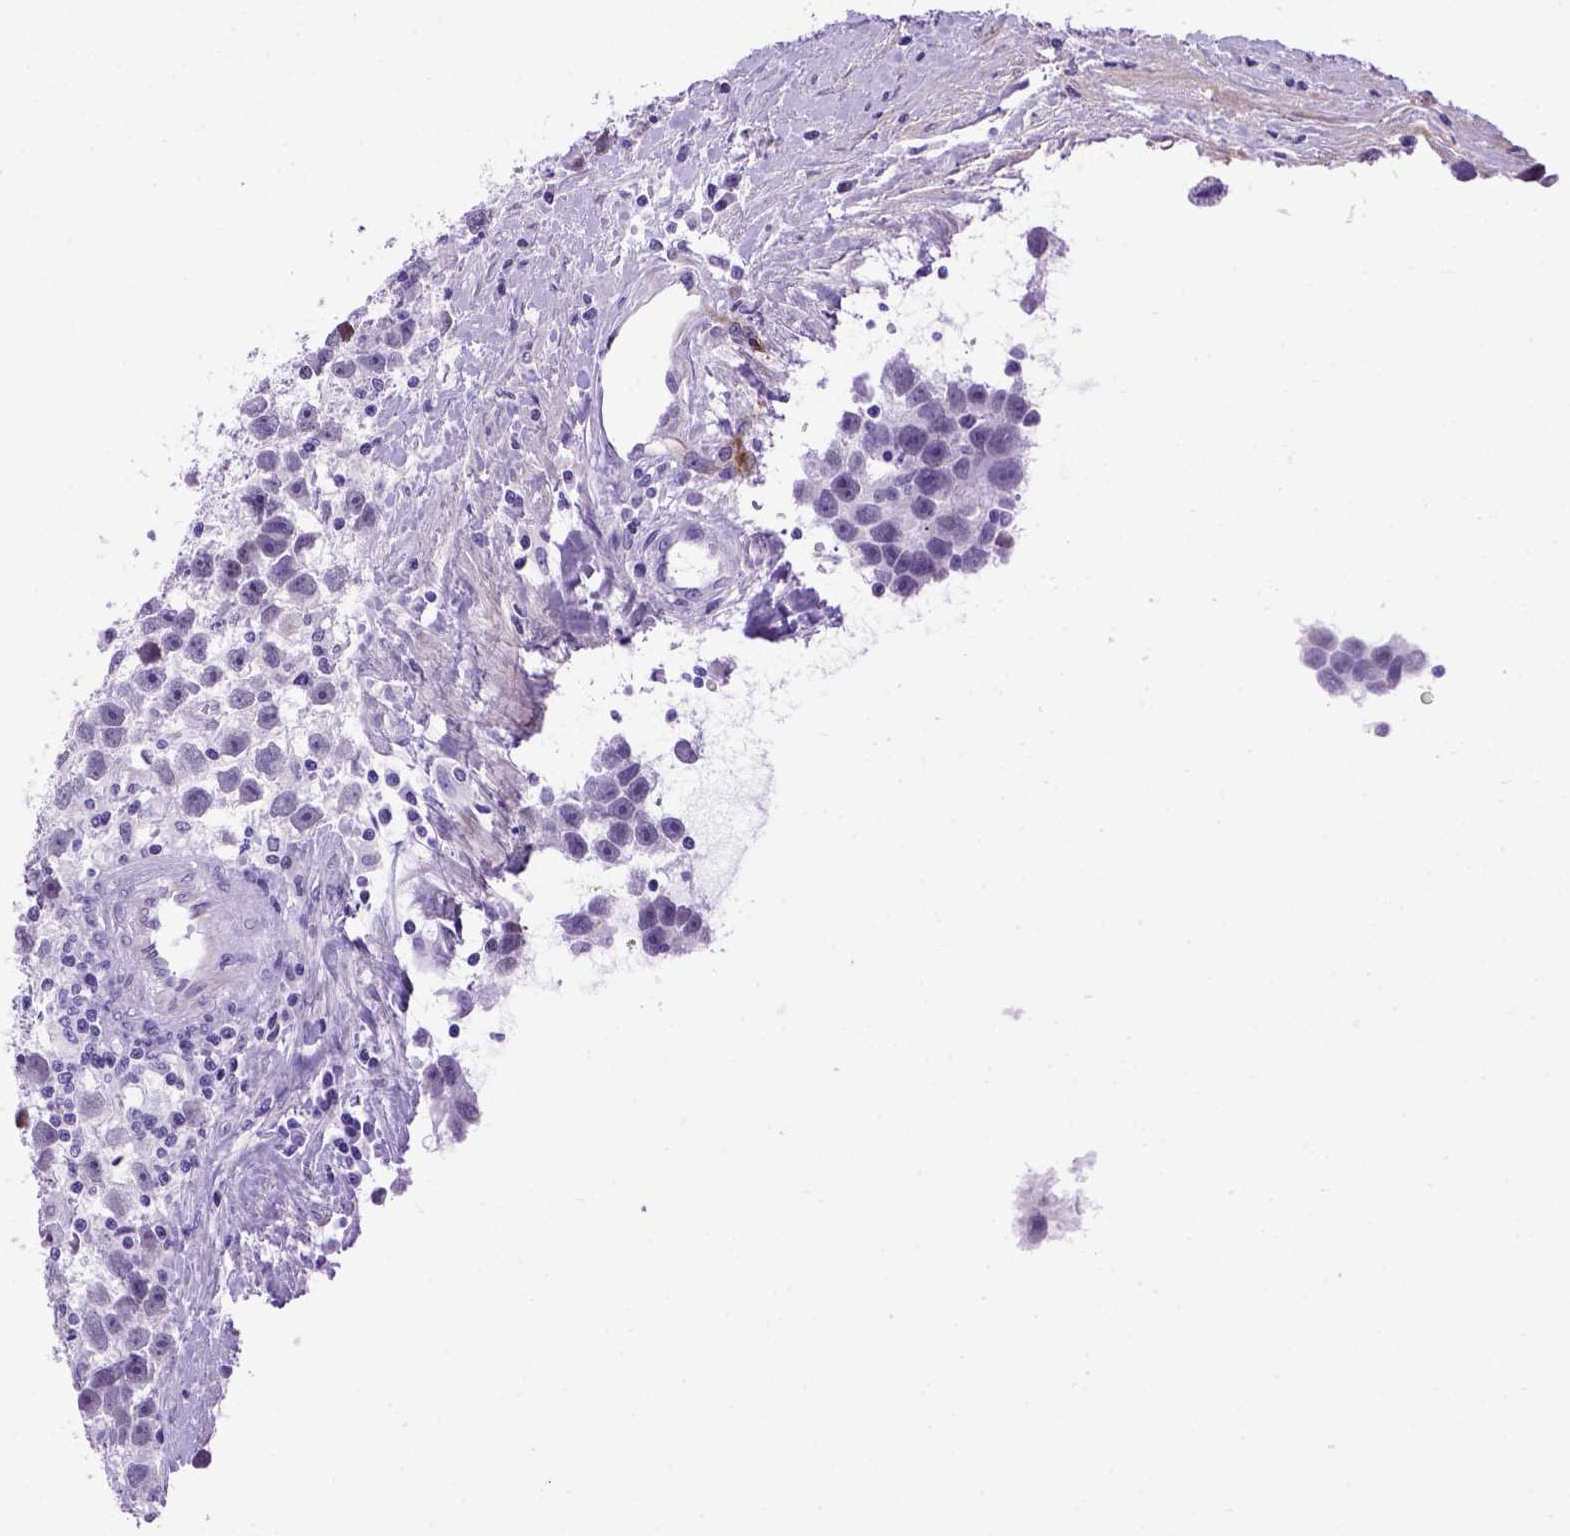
{"staining": {"intensity": "negative", "quantity": "none", "location": "none"}, "tissue": "testis cancer", "cell_type": "Tumor cells", "image_type": "cancer", "snomed": [{"axis": "morphology", "description": "Seminoma, NOS"}, {"axis": "topography", "description": "Testis"}], "caption": "An image of human testis seminoma is negative for staining in tumor cells.", "gene": "ADAM12", "patient": {"sex": "male", "age": 43}}